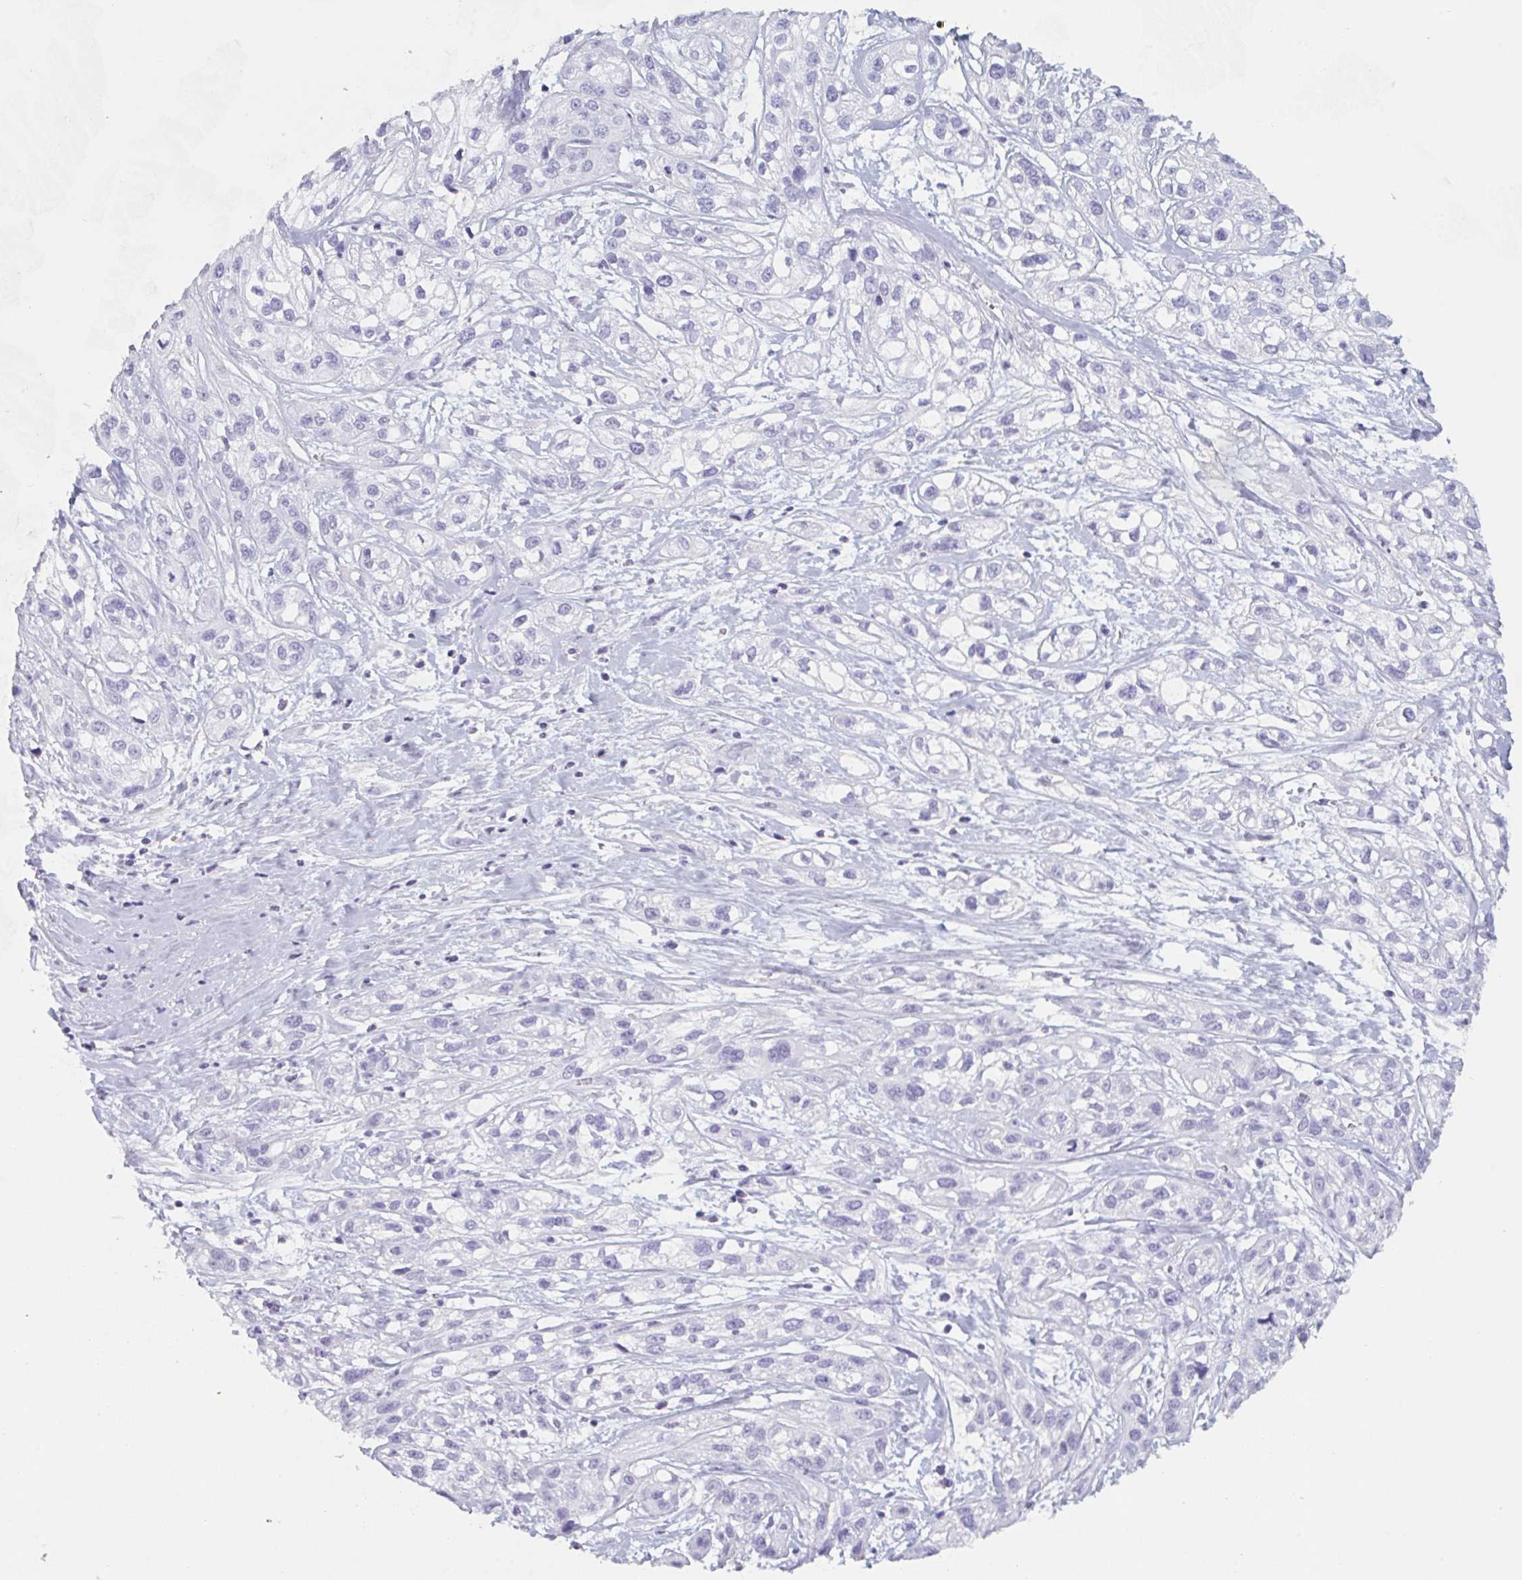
{"staining": {"intensity": "negative", "quantity": "none", "location": "none"}, "tissue": "skin cancer", "cell_type": "Tumor cells", "image_type": "cancer", "snomed": [{"axis": "morphology", "description": "Squamous cell carcinoma, NOS"}, {"axis": "topography", "description": "Skin"}], "caption": "Immunohistochemistry photomicrograph of neoplastic tissue: skin squamous cell carcinoma stained with DAB displays no significant protein expression in tumor cells.", "gene": "EMC4", "patient": {"sex": "male", "age": 82}}